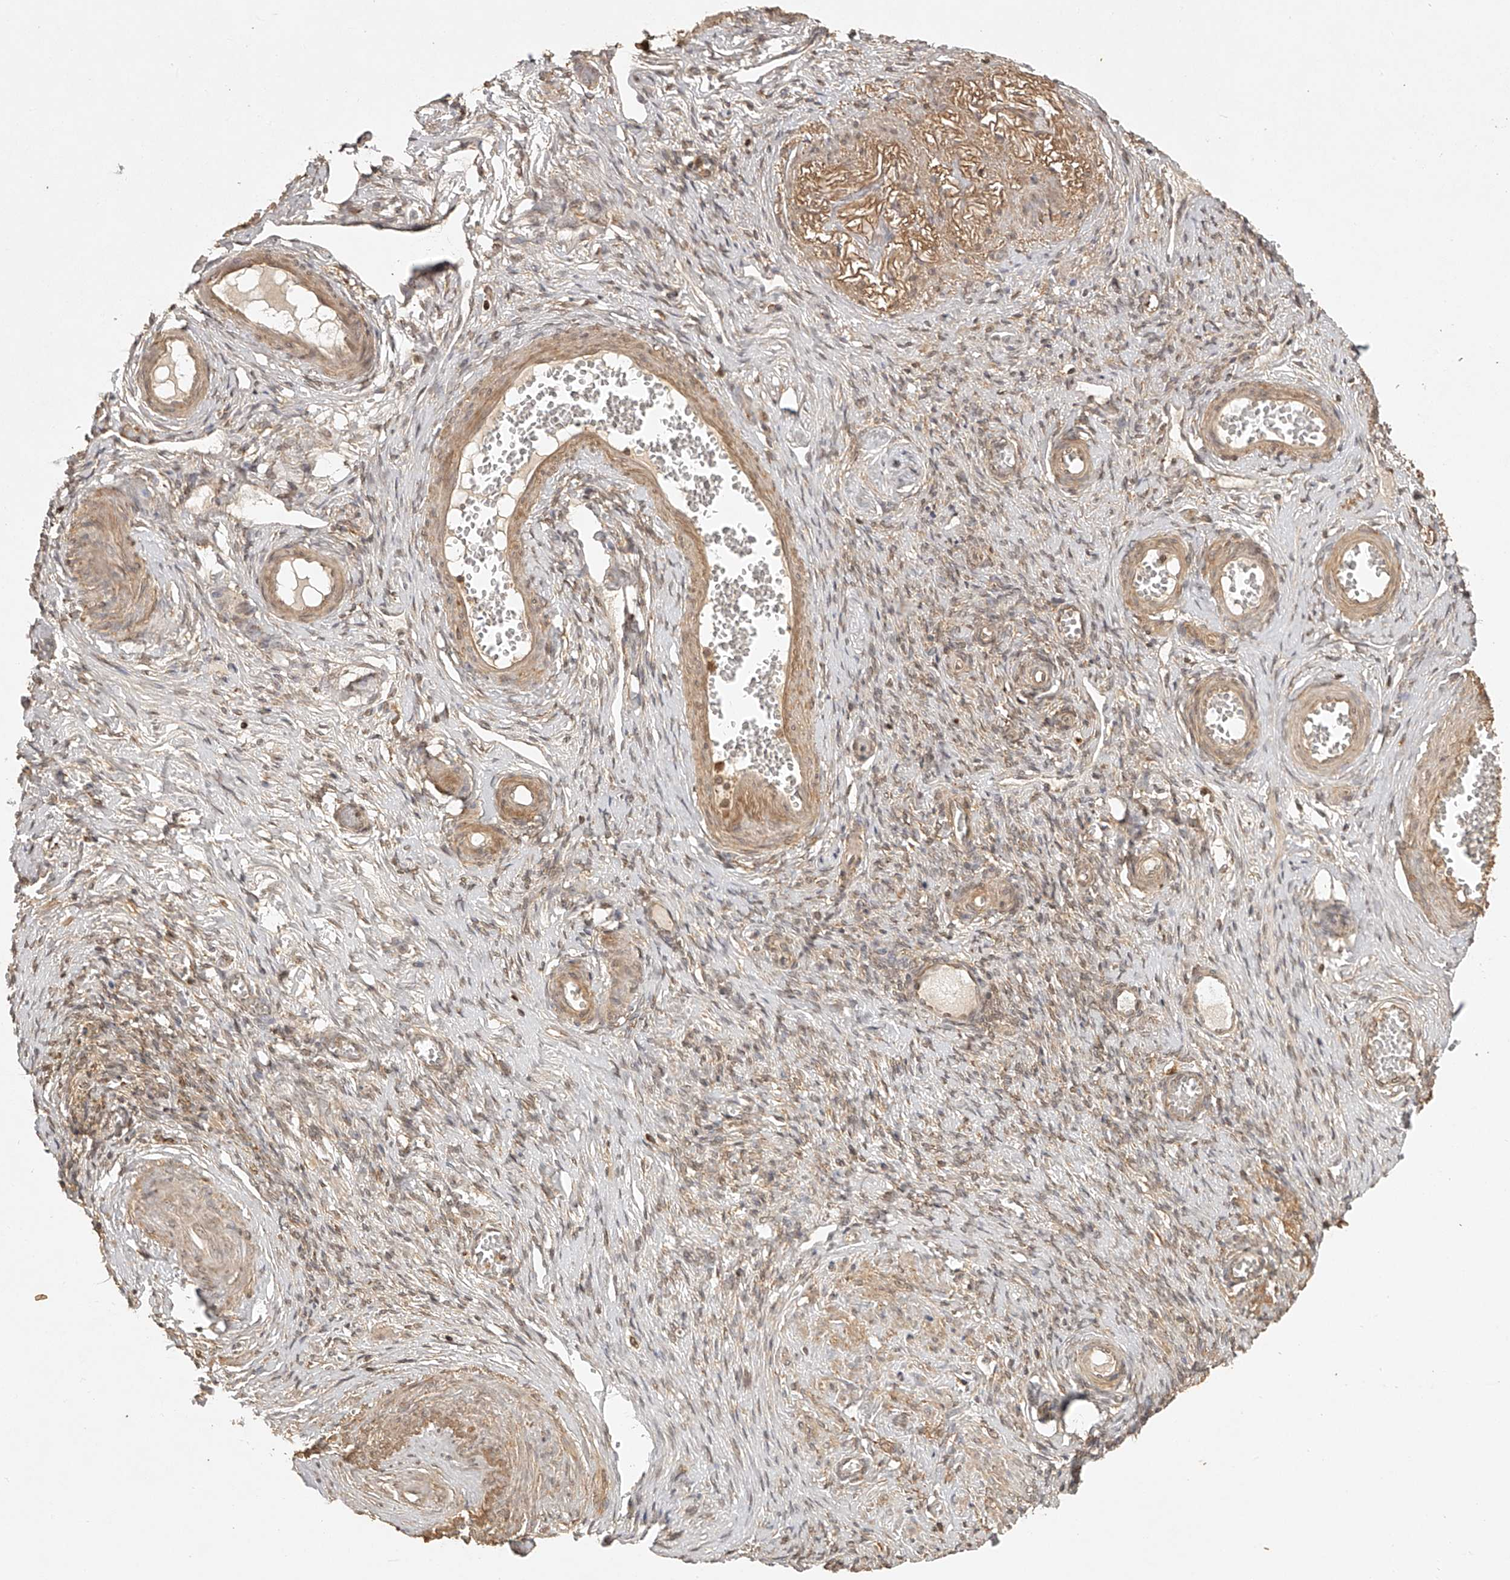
{"staining": {"intensity": "moderate", "quantity": ">75%", "location": "cytoplasmic/membranous"}, "tissue": "adipose tissue", "cell_type": "Adipocytes", "image_type": "normal", "snomed": [{"axis": "morphology", "description": "Normal tissue, NOS"}, {"axis": "topography", "description": "Vascular tissue"}, {"axis": "topography", "description": "Fallopian tube"}, {"axis": "topography", "description": "Ovary"}], "caption": "Human adipose tissue stained for a protein (brown) reveals moderate cytoplasmic/membranous positive expression in about >75% of adipocytes.", "gene": "BCL2L11", "patient": {"sex": "female", "age": 67}}